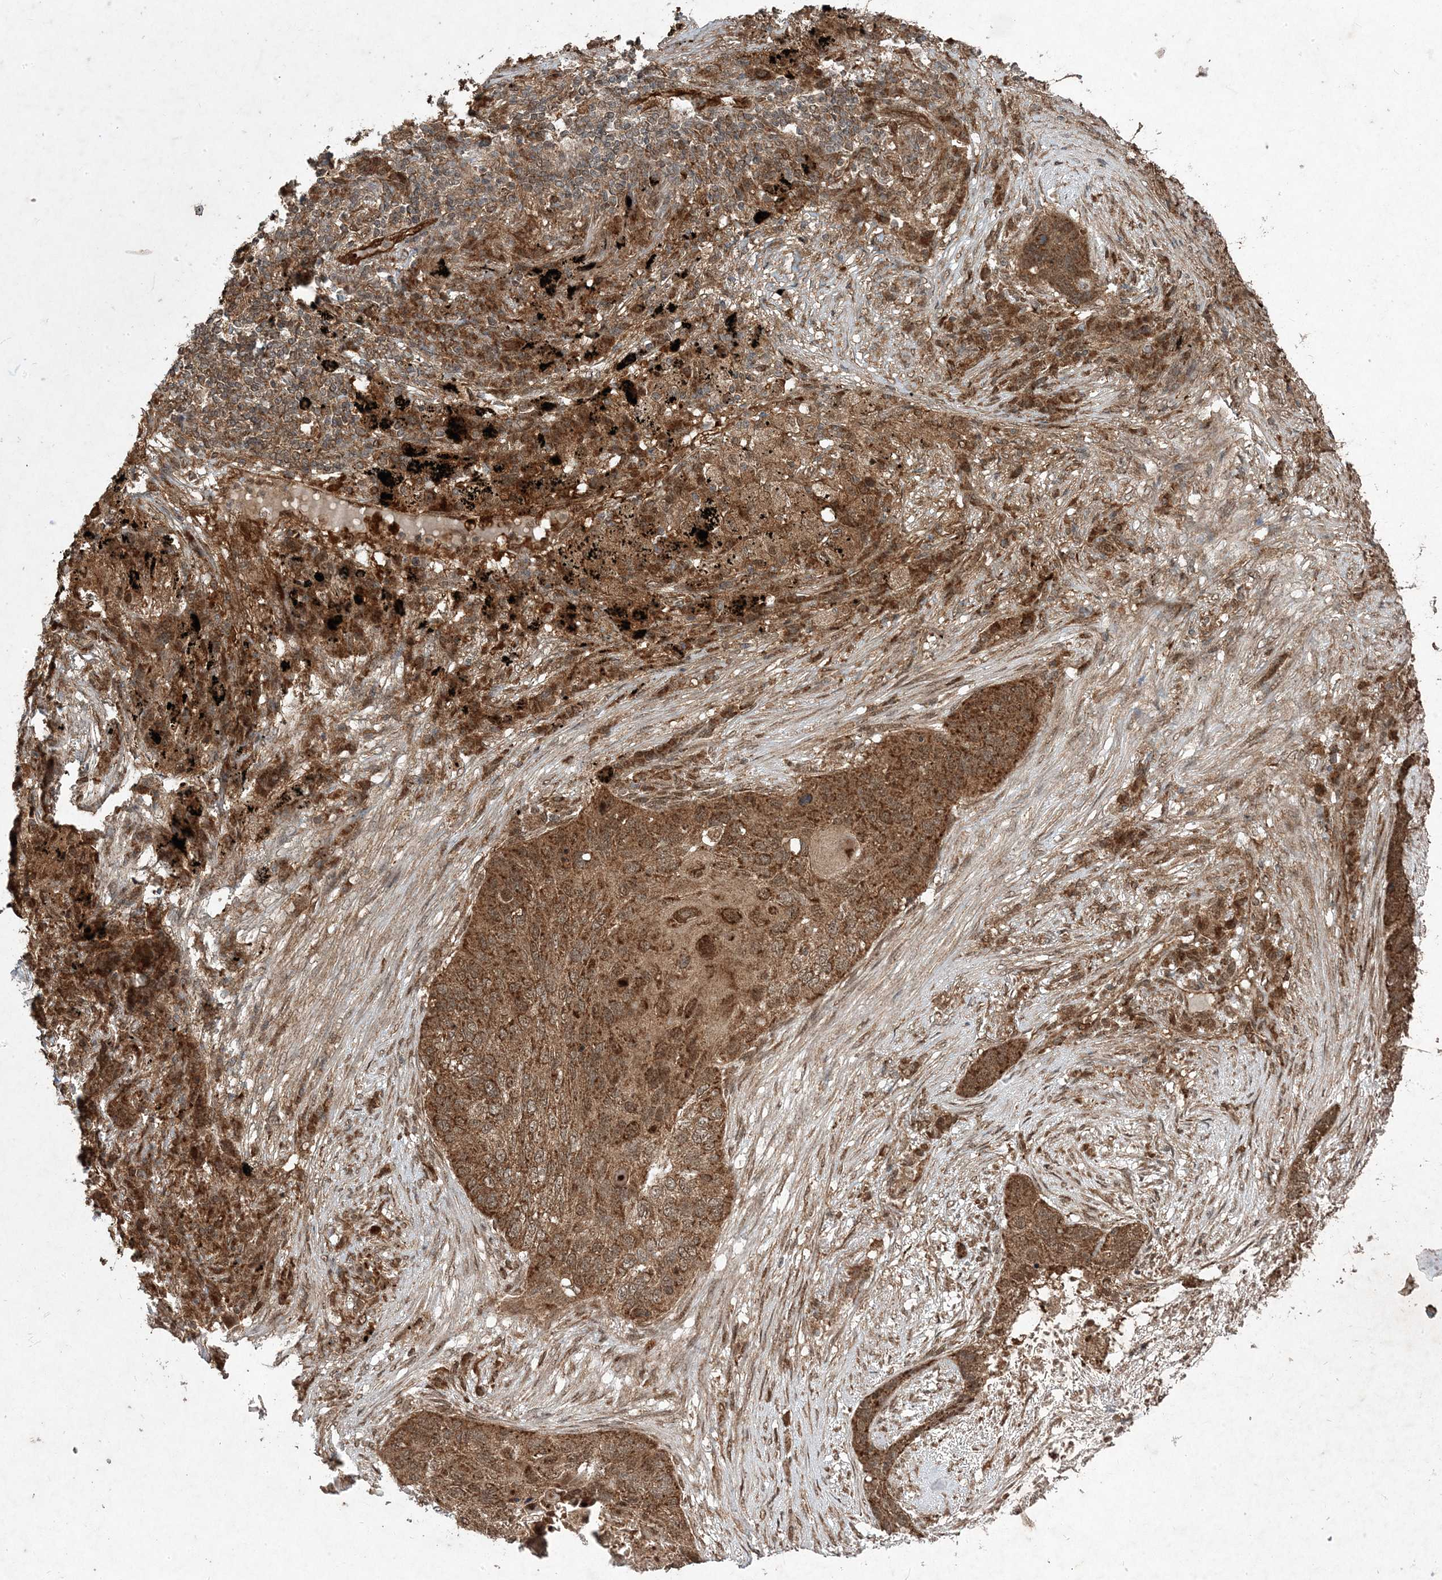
{"staining": {"intensity": "moderate", "quantity": ">75%", "location": "cytoplasmic/membranous"}, "tissue": "lung cancer", "cell_type": "Tumor cells", "image_type": "cancer", "snomed": [{"axis": "morphology", "description": "Squamous cell carcinoma, NOS"}, {"axis": "topography", "description": "Lung"}], "caption": "A photomicrograph showing moderate cytoplasmic/membranous positivity in about >75% of tumor cells in lung cancer (squamous cell carcinoma), as visualized by brown immunohistochemical staining.", "gene": "PLEKHM2", "patient": {"sex": "female", "age": 63}}